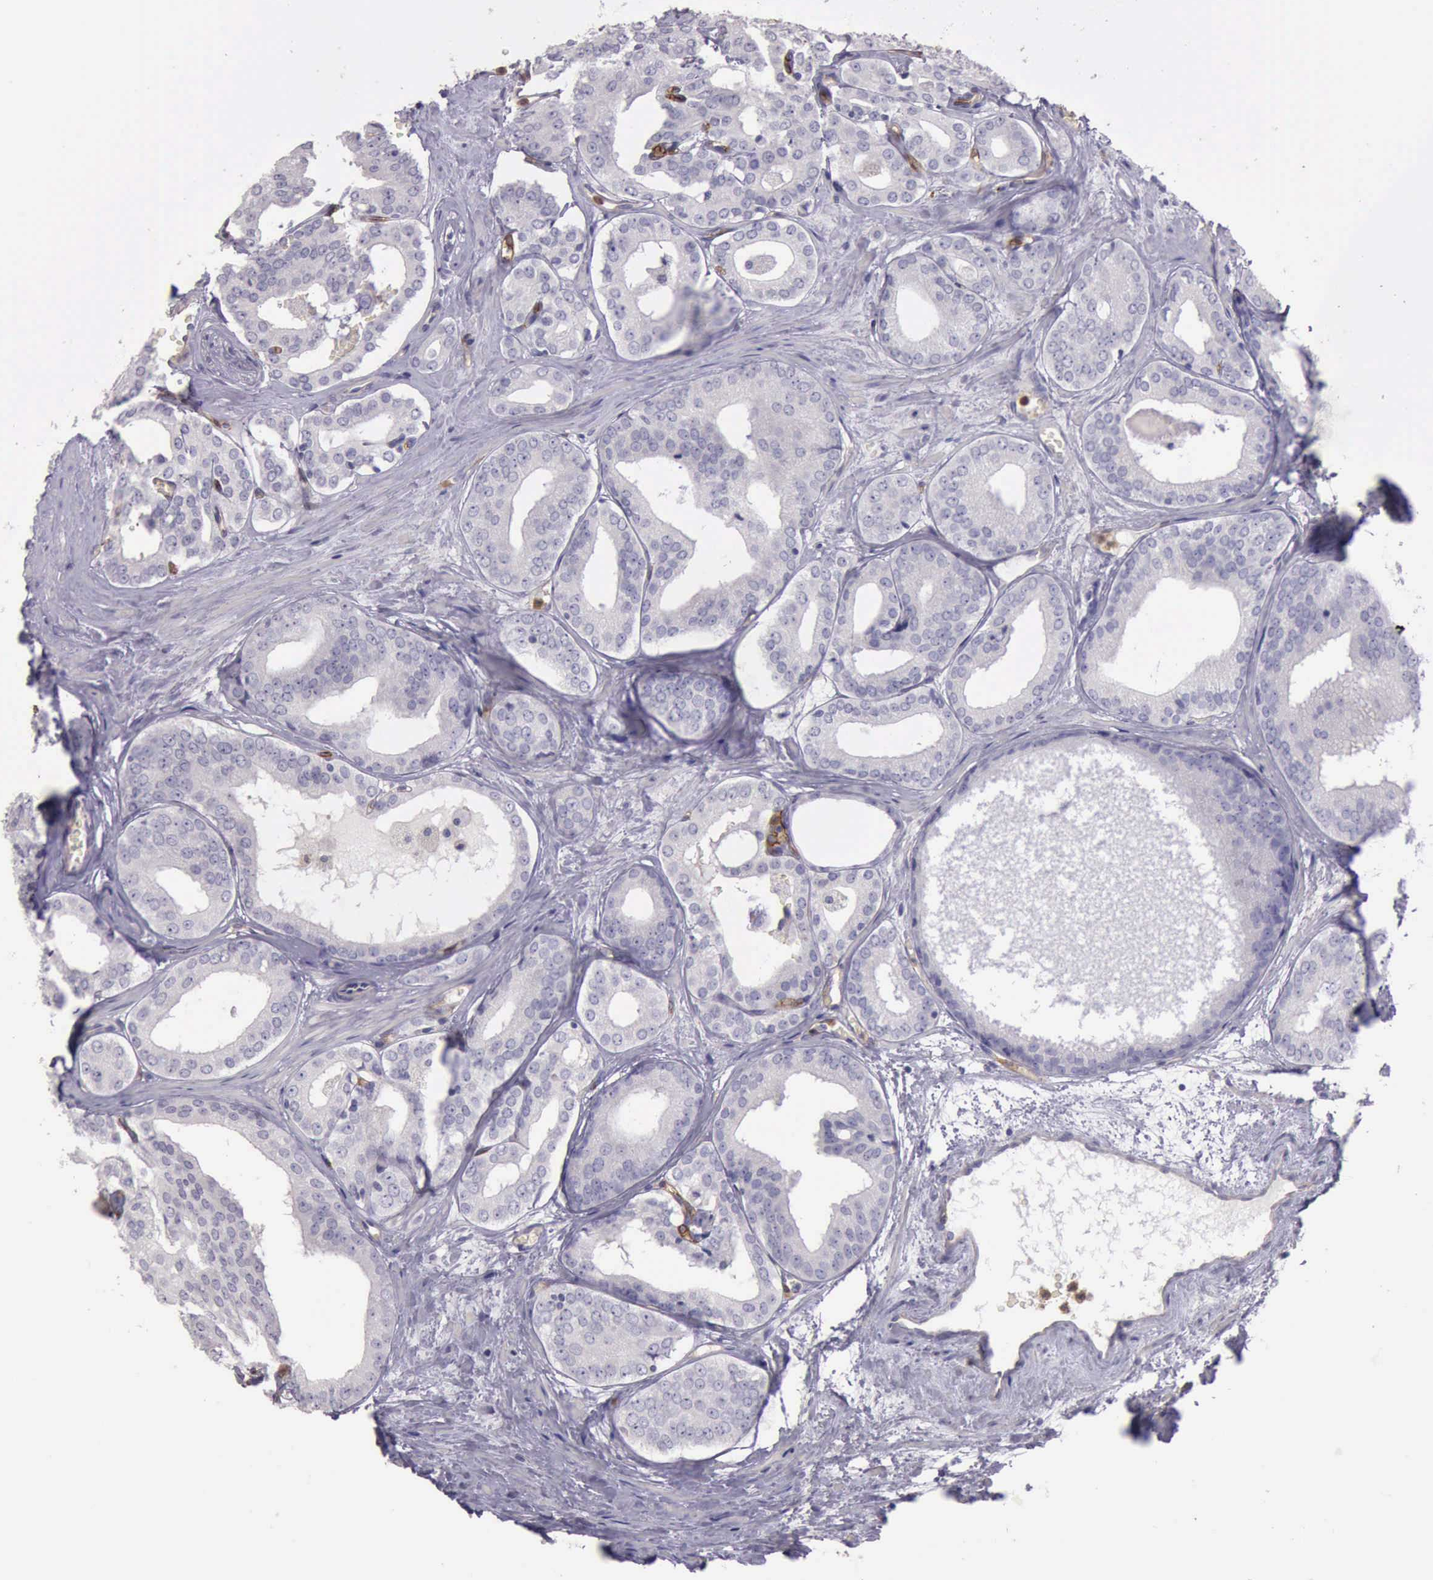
{"staining": {"intensity": "negative", "quantity": "none", "location": "none"}, "tissue": "prostate cancer", "cell_type": "Tumor cells", "image_type": "cancer", "snomed": [{"axis": "morphology", "description": "Adenocarcinoma, Medium grade"}, {"axis": "topography", "description": "Prostate"}], "caption": "Human prostate cancer (adenocarcinoma (medium-grade)) stained for a protein using immunohistochemistry displays no staining in tumor cells.", "gene": "TCEANC", "patient": {"sex": "male", "age": 79}}